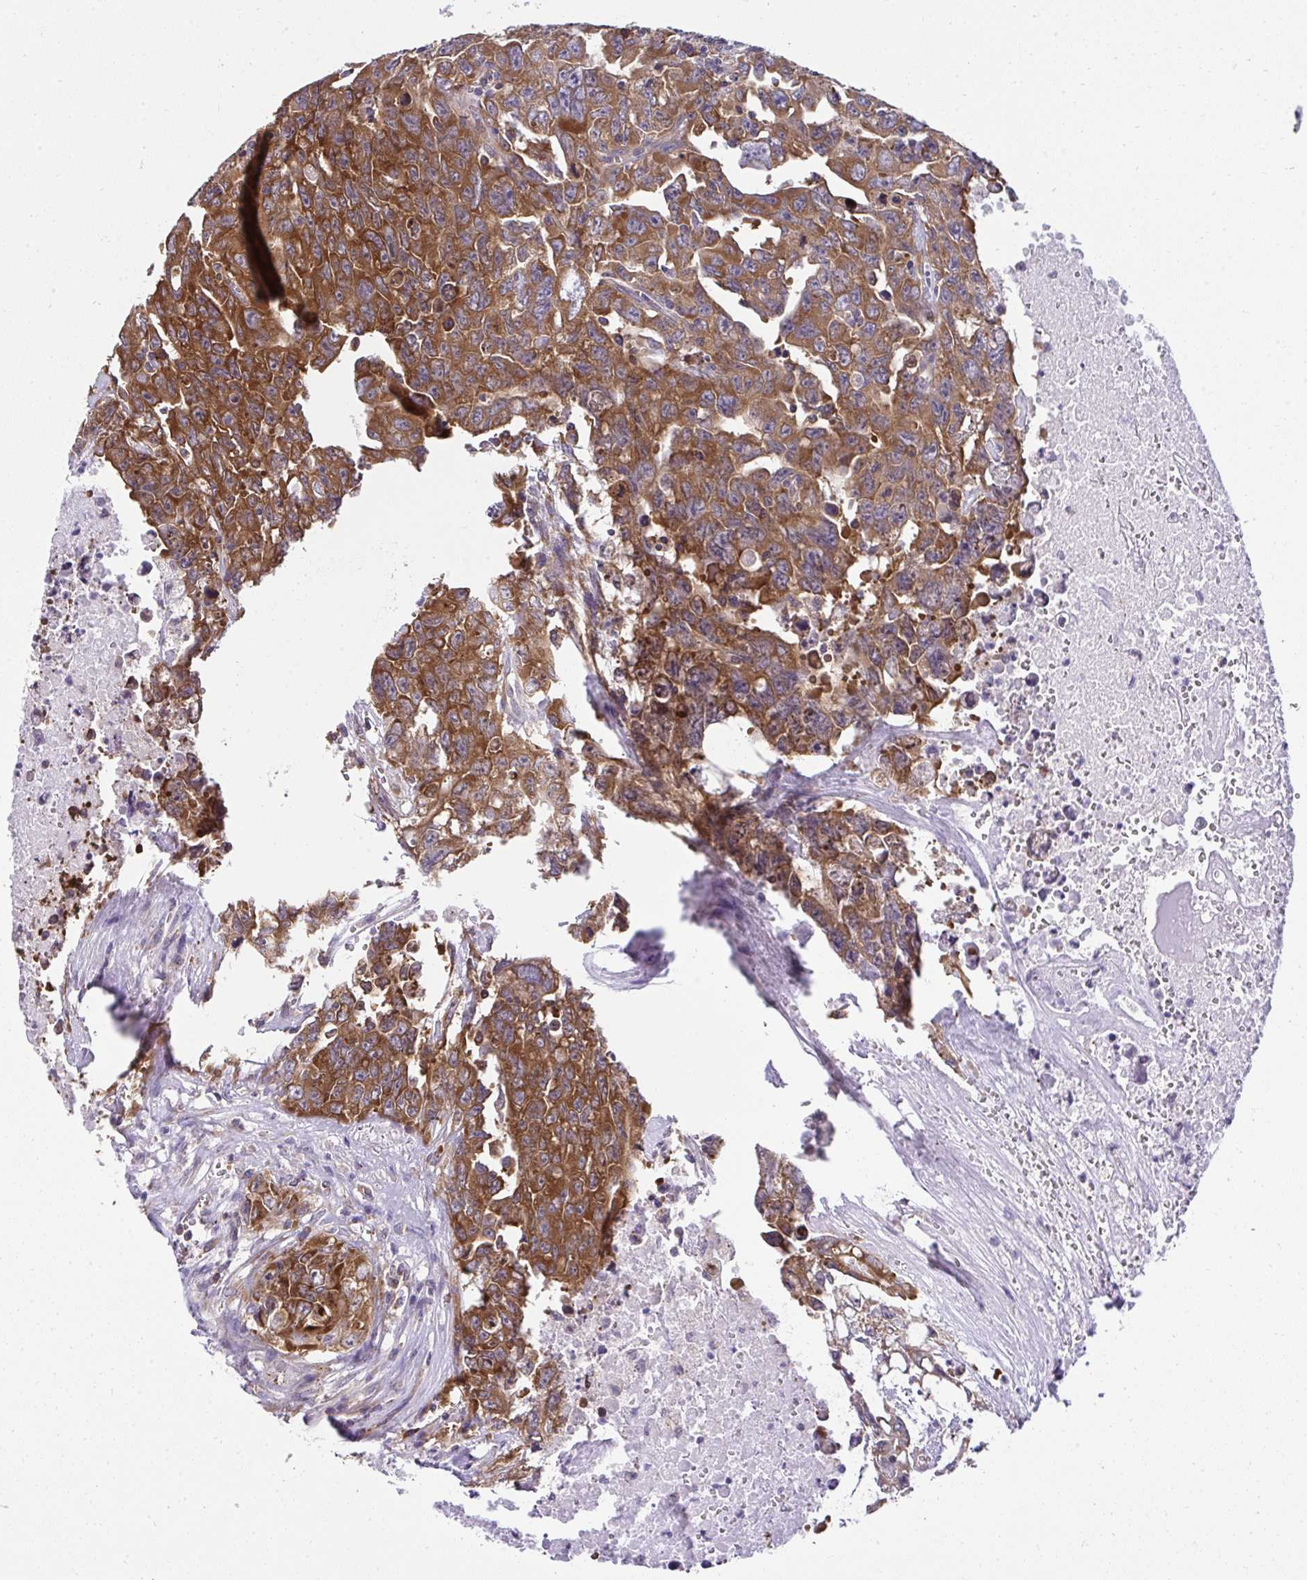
{"staining": {"intensity": "strong", "quantity": ">75%", "location": "cytoplasmic/membranous"}, "tissue": "testis cancer", "cell_type": "Tumor cells", "image_type": "cancer", "snomed": [{"axis": "morphology", "description": "Carcinoma, Embryonal, NOS"}, {"axis": "topography", "description": "Testis"}], "caption": "Testis cancer (embryonal carcinoma) was stained to show a protein in brown. There is high levels of strong cytoplasmic/membranous positivity in approximately >75% of tumor cells.", "gene": "RPS7", "patient": {"sex": "male", "age": 24}}